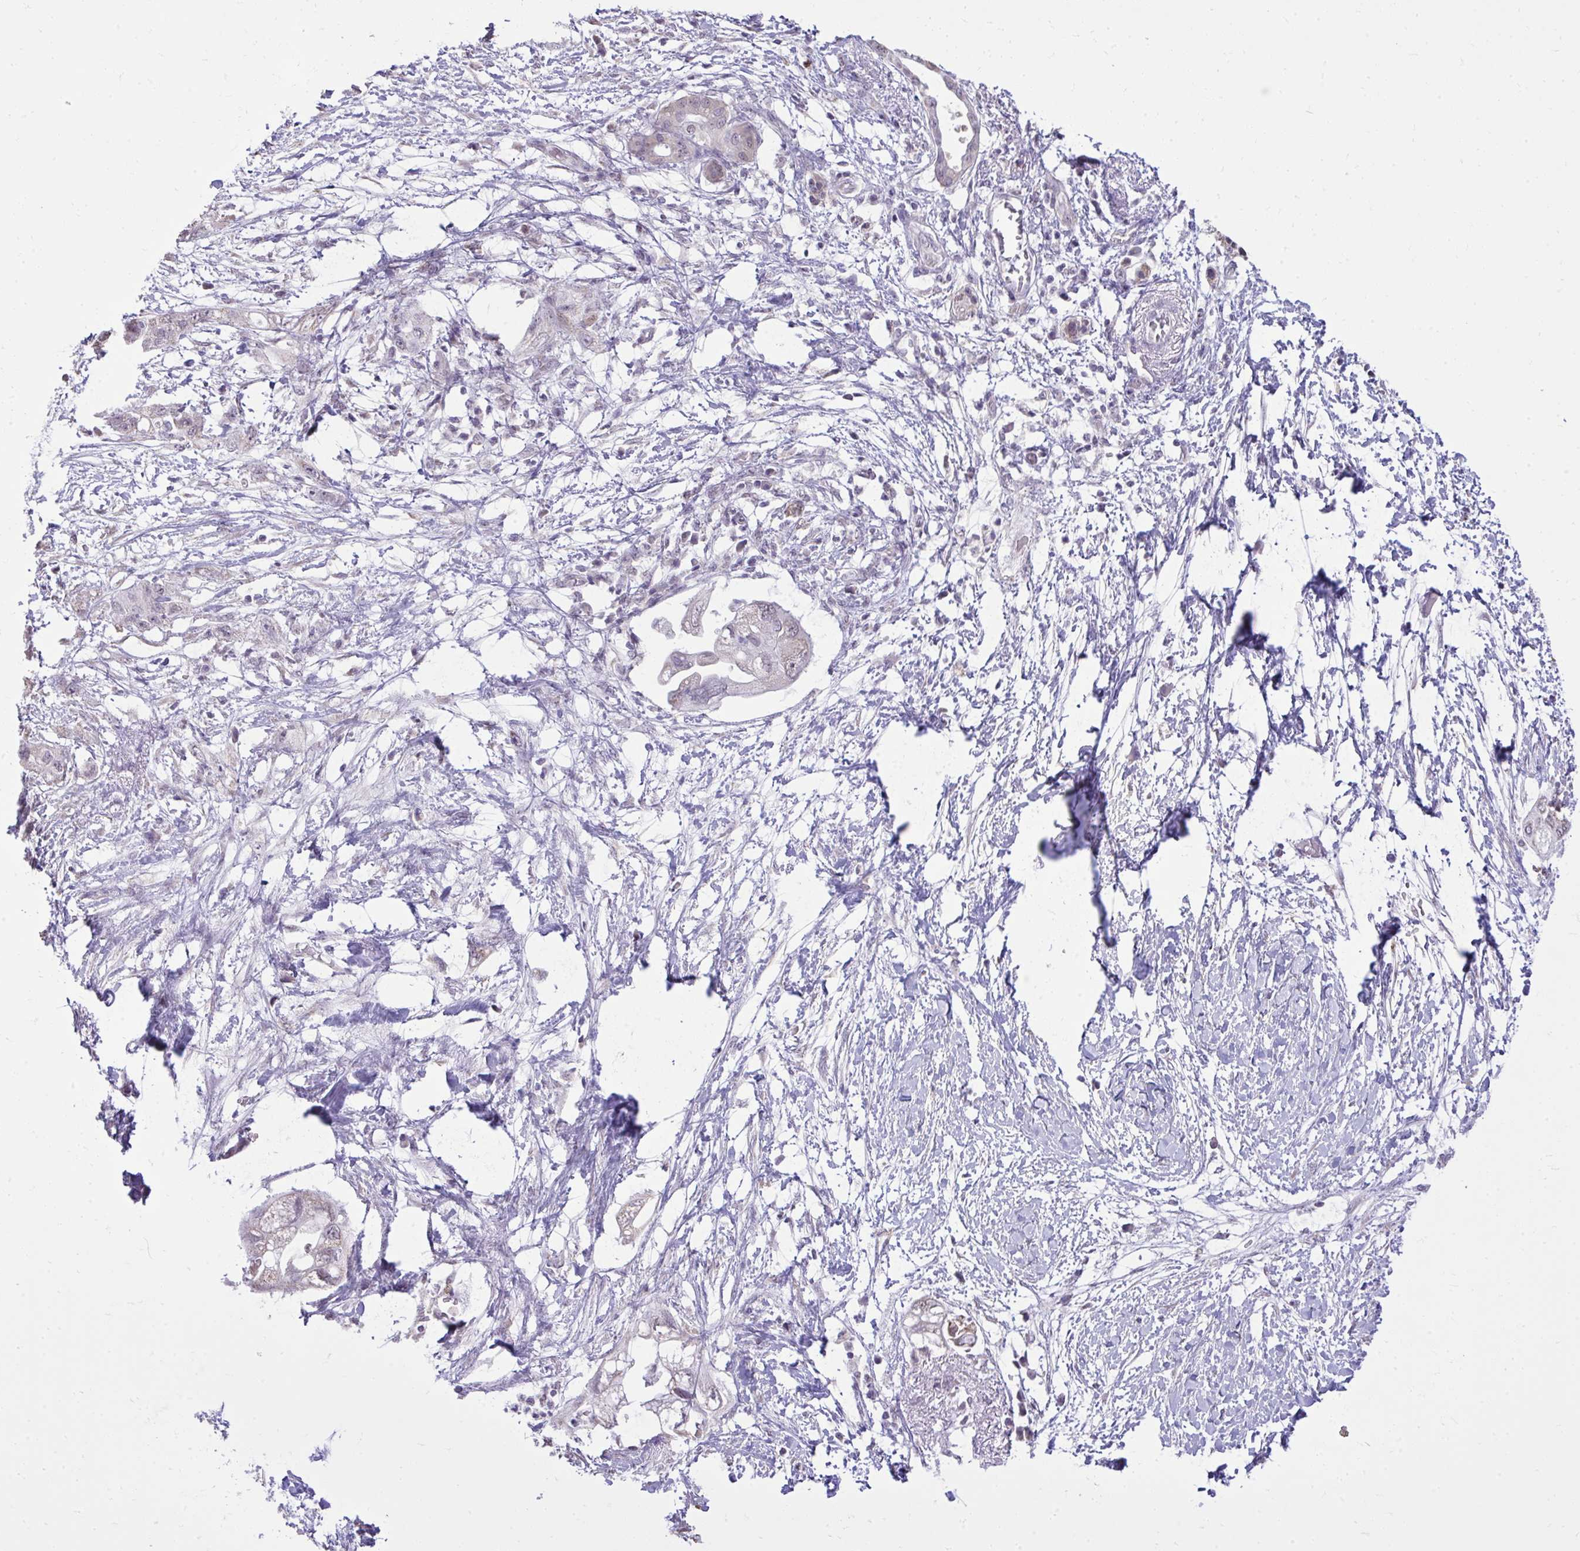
{"staining": {"intensity": "negative", "quantity": "none", "location": "none"}, "tissue": "pancreatic cancer", "cell_type": "Tumor cells", "image_type": "cancer", "snomed": [{"axis": "morphology", "description": "Adenocarcinoma, NOS"}, {"axis": "topography", "description": "Pancreas"}], "caption": "Protein analysis of pancreatic cancer (adenocarcinoma) exhibits no significant expression in tumor cells.", "gene": "NPPA", "patient": {"sex": "female", "age": 72}}